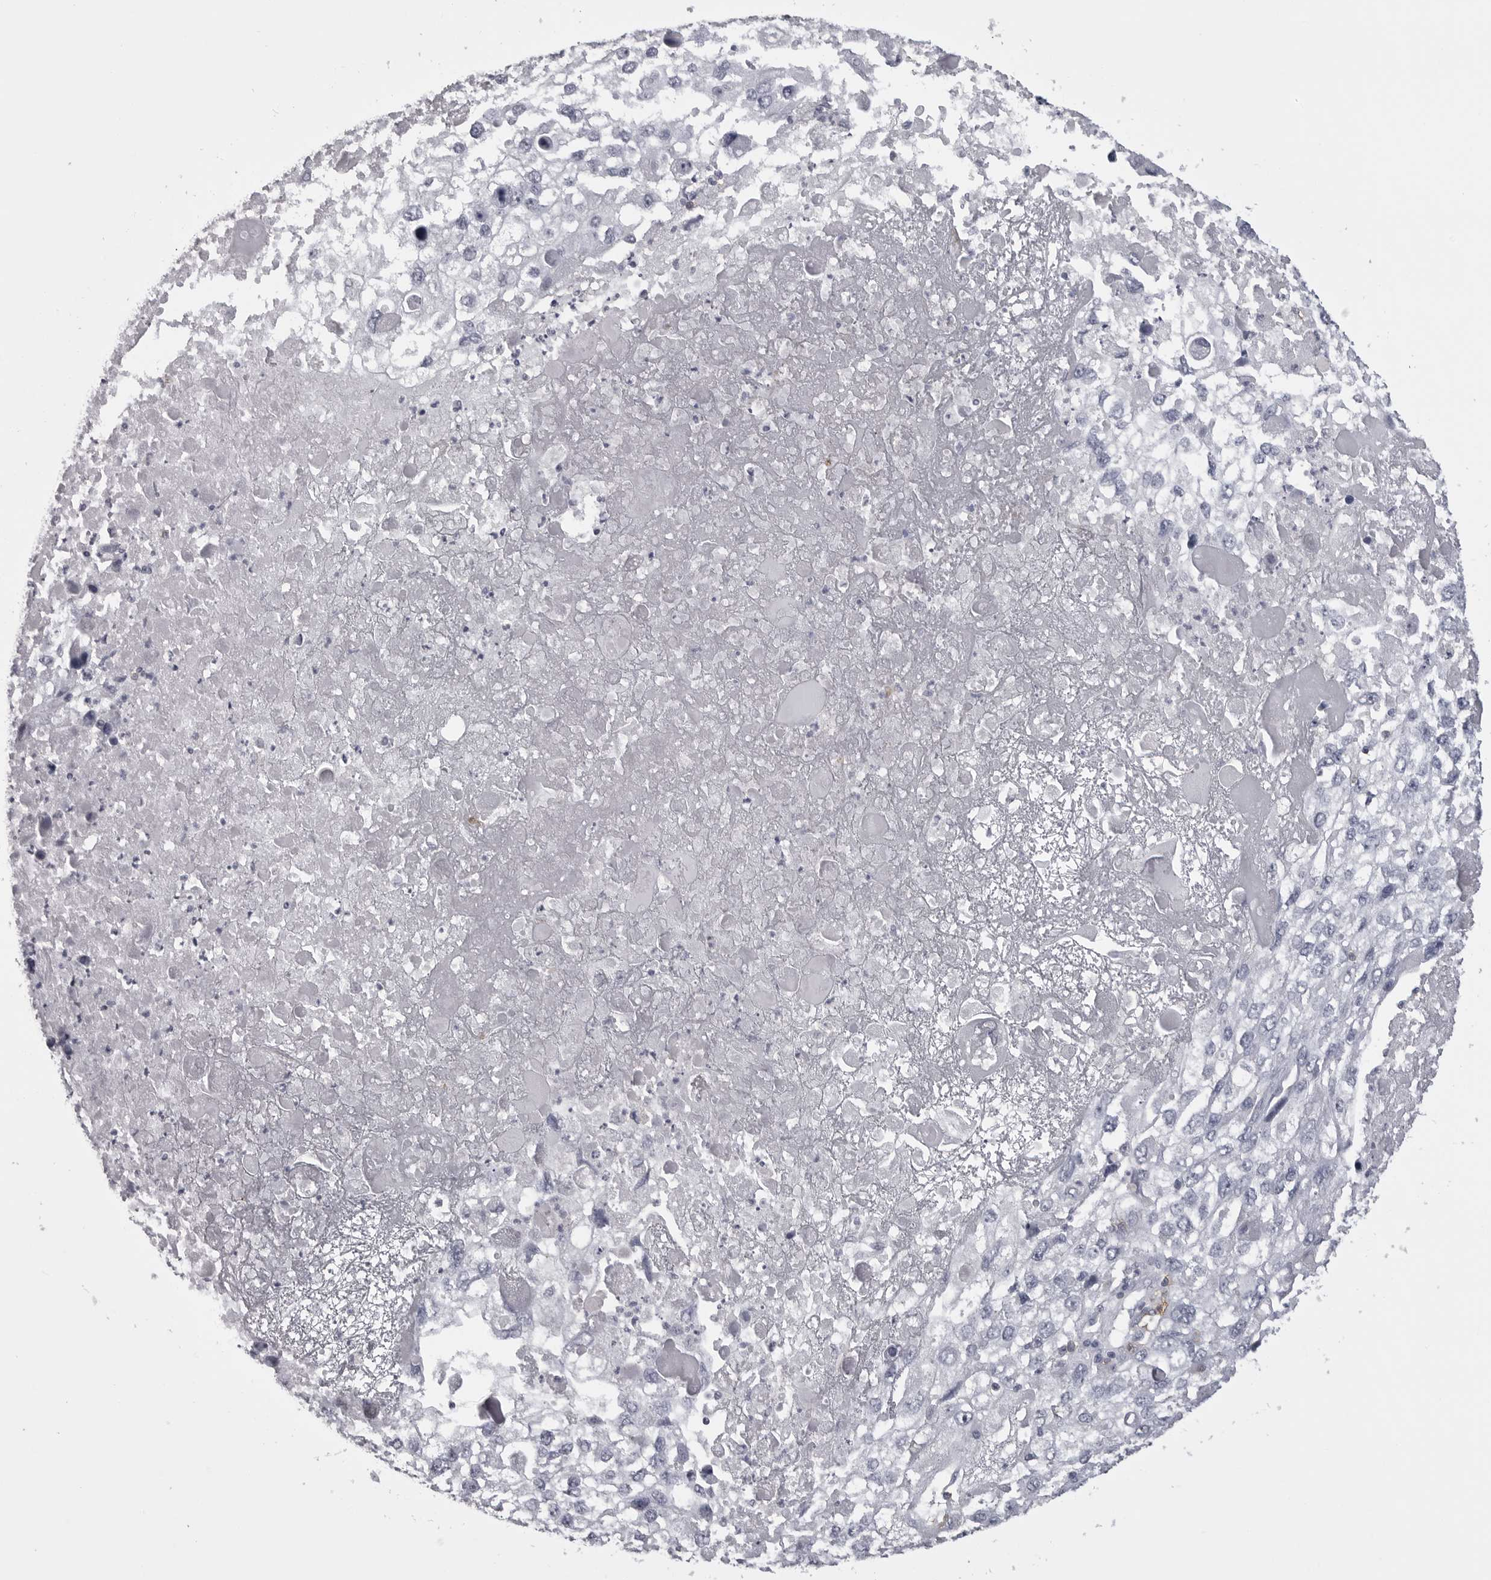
{"staining": {"intensity": "negative", "quantity": "none", "location": "none"}, "tissue": "endometrial cancer", "cell_type": "Tumor cells", "image_type": "cancer", "snomed": [{"axis": "morphology", "description": "Adenocarcinoma, NOS"}, {"axis": "topography", "description": "Endometrium"}], "caption": "Adenocarcinoma (endometrial) stained for a protein using immunohistochemistry displays no expression tumor cells.", "gene": "ITGAL", "patient": {"sex": "female", "age": 49}}